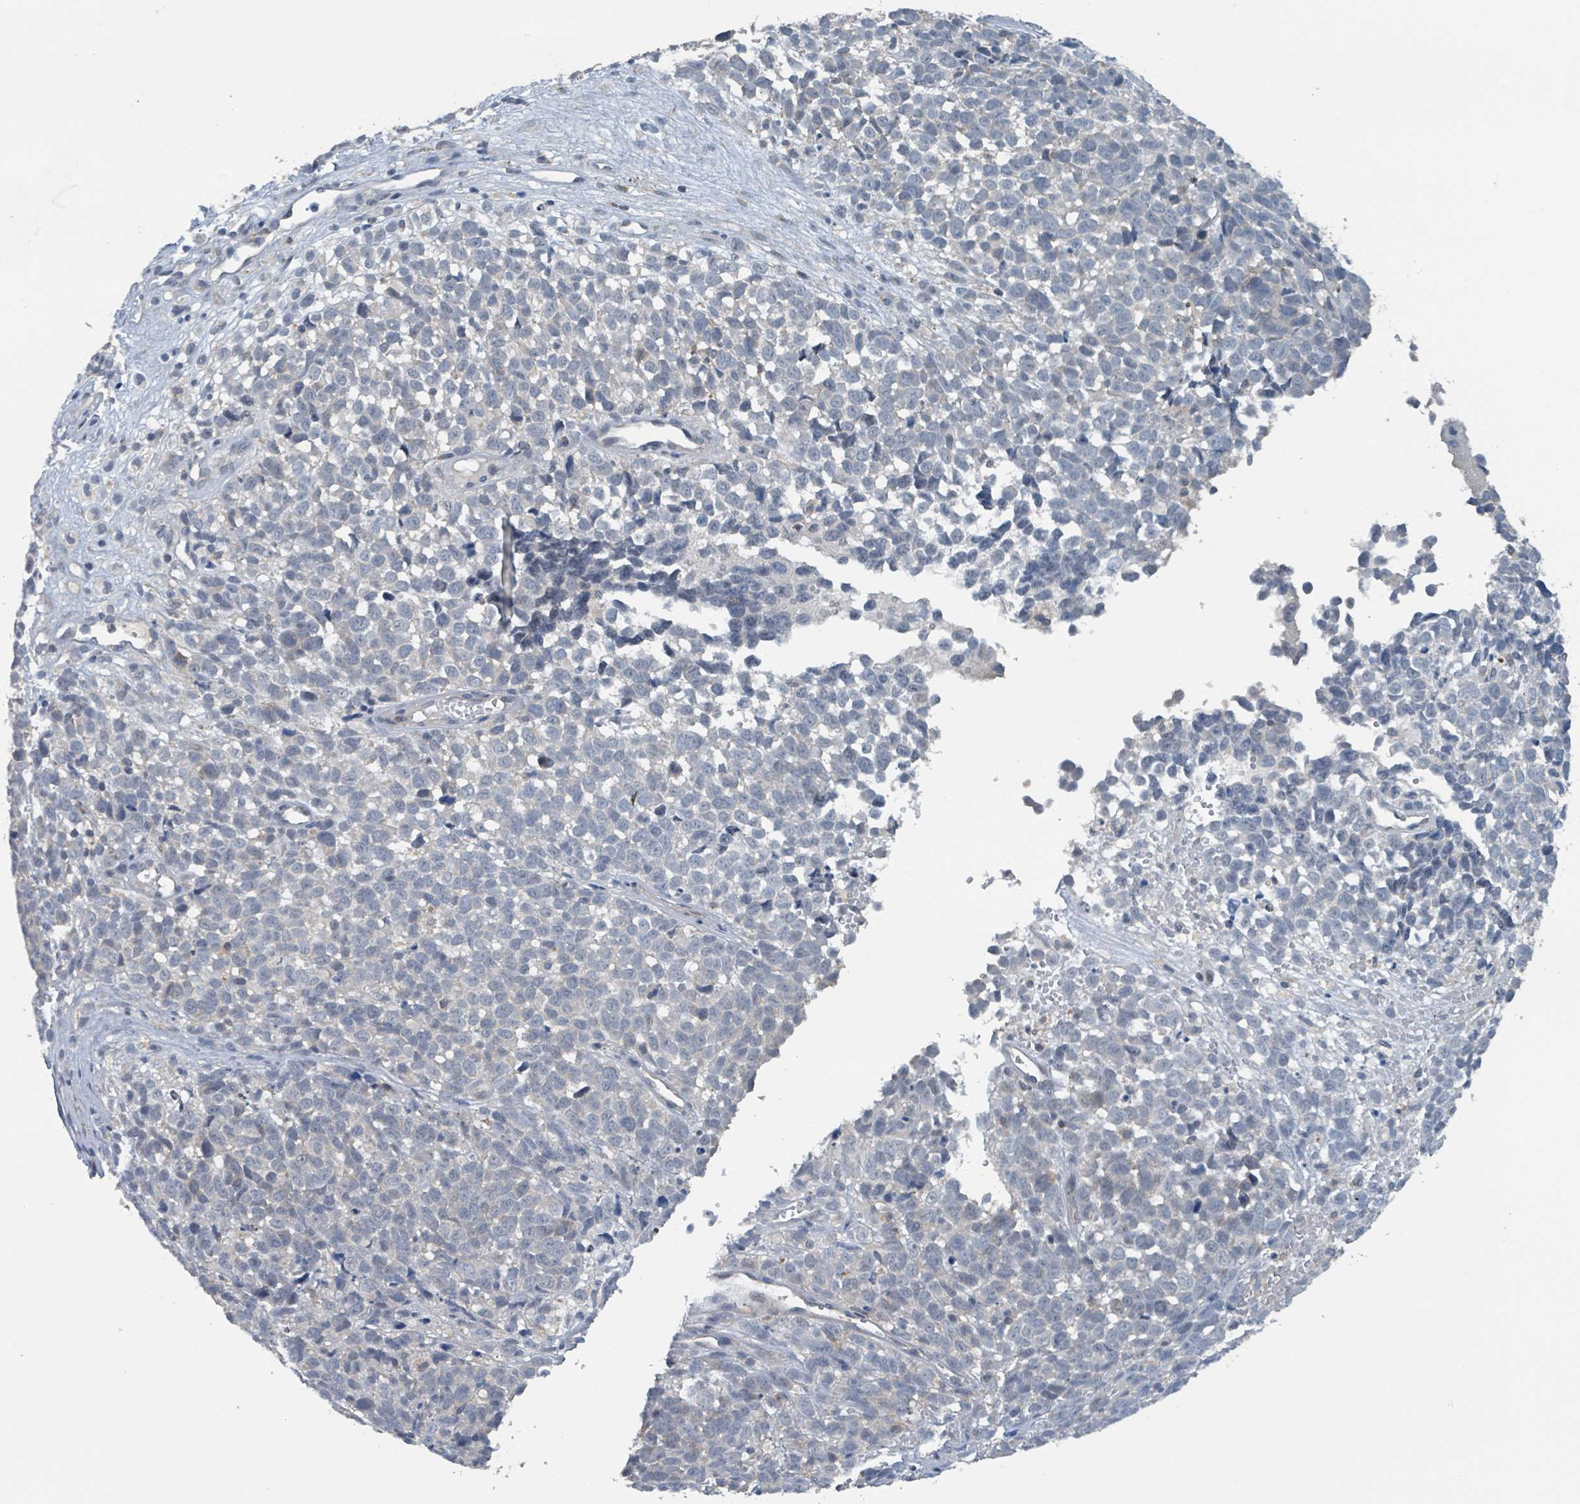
{"staining": {"intensity": "negative", "quantity": "none", "location": "none"}, "tissue": "melanoma", "cell_type": "Tumor cells", "image_type": "cancer", "snomed": [{"axis": "morphology", "description": "Malignant melanoma, NOS"}, {"axis": "topography", "description": "Nose, NOS"}], "caption": "Immunohistochemistry (IHC) of human melanoma reveals no expression in tumor cells.", "gene": "ACBD4", "patient": {"sex": "female", "age": 48}}